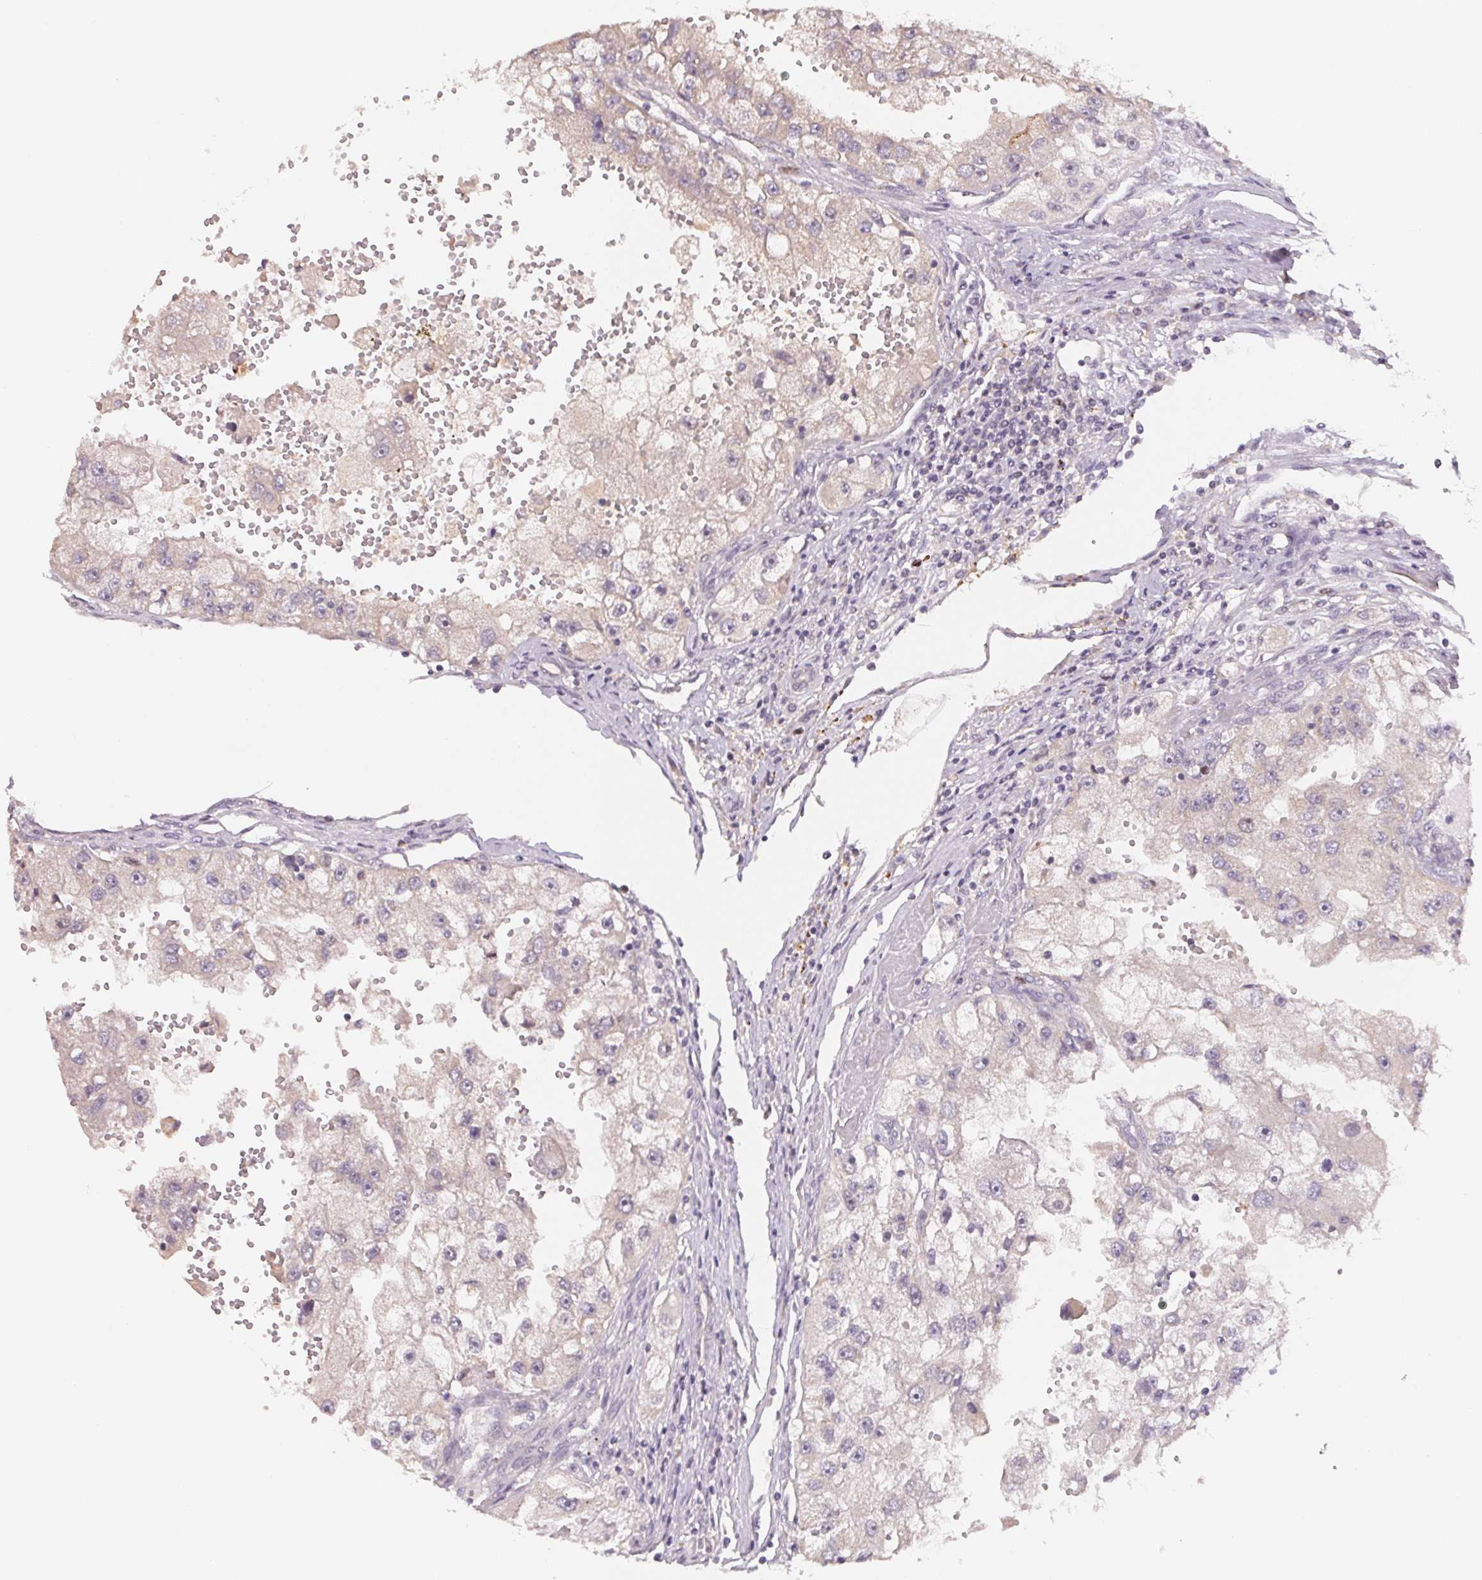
{"staining": {"intensity": "weak", "quantity": "<25%", "location": "cytoplasmic/membranous"}, "tissue": "renal cancer", "cell_type": "Tumor cells", "image_type": "cancer", "snomed": [{"axis": "morphology", "description": "Adenocarcinoma, NOS"}, {"axis": "topography", "description": "Kidney"}], "caption": "An image of renal adenocarcinoma stained for a protein shows no brown staining in tumor cells. Brightfield microscopy of immunohistochemistry stained with DAB (3,3'-diaminobenzidine) (brown) and hematoxylin (blue), captured at high magnification.", "gene": "KIFC1", "patient": {"sex": "male", "age": 63}}